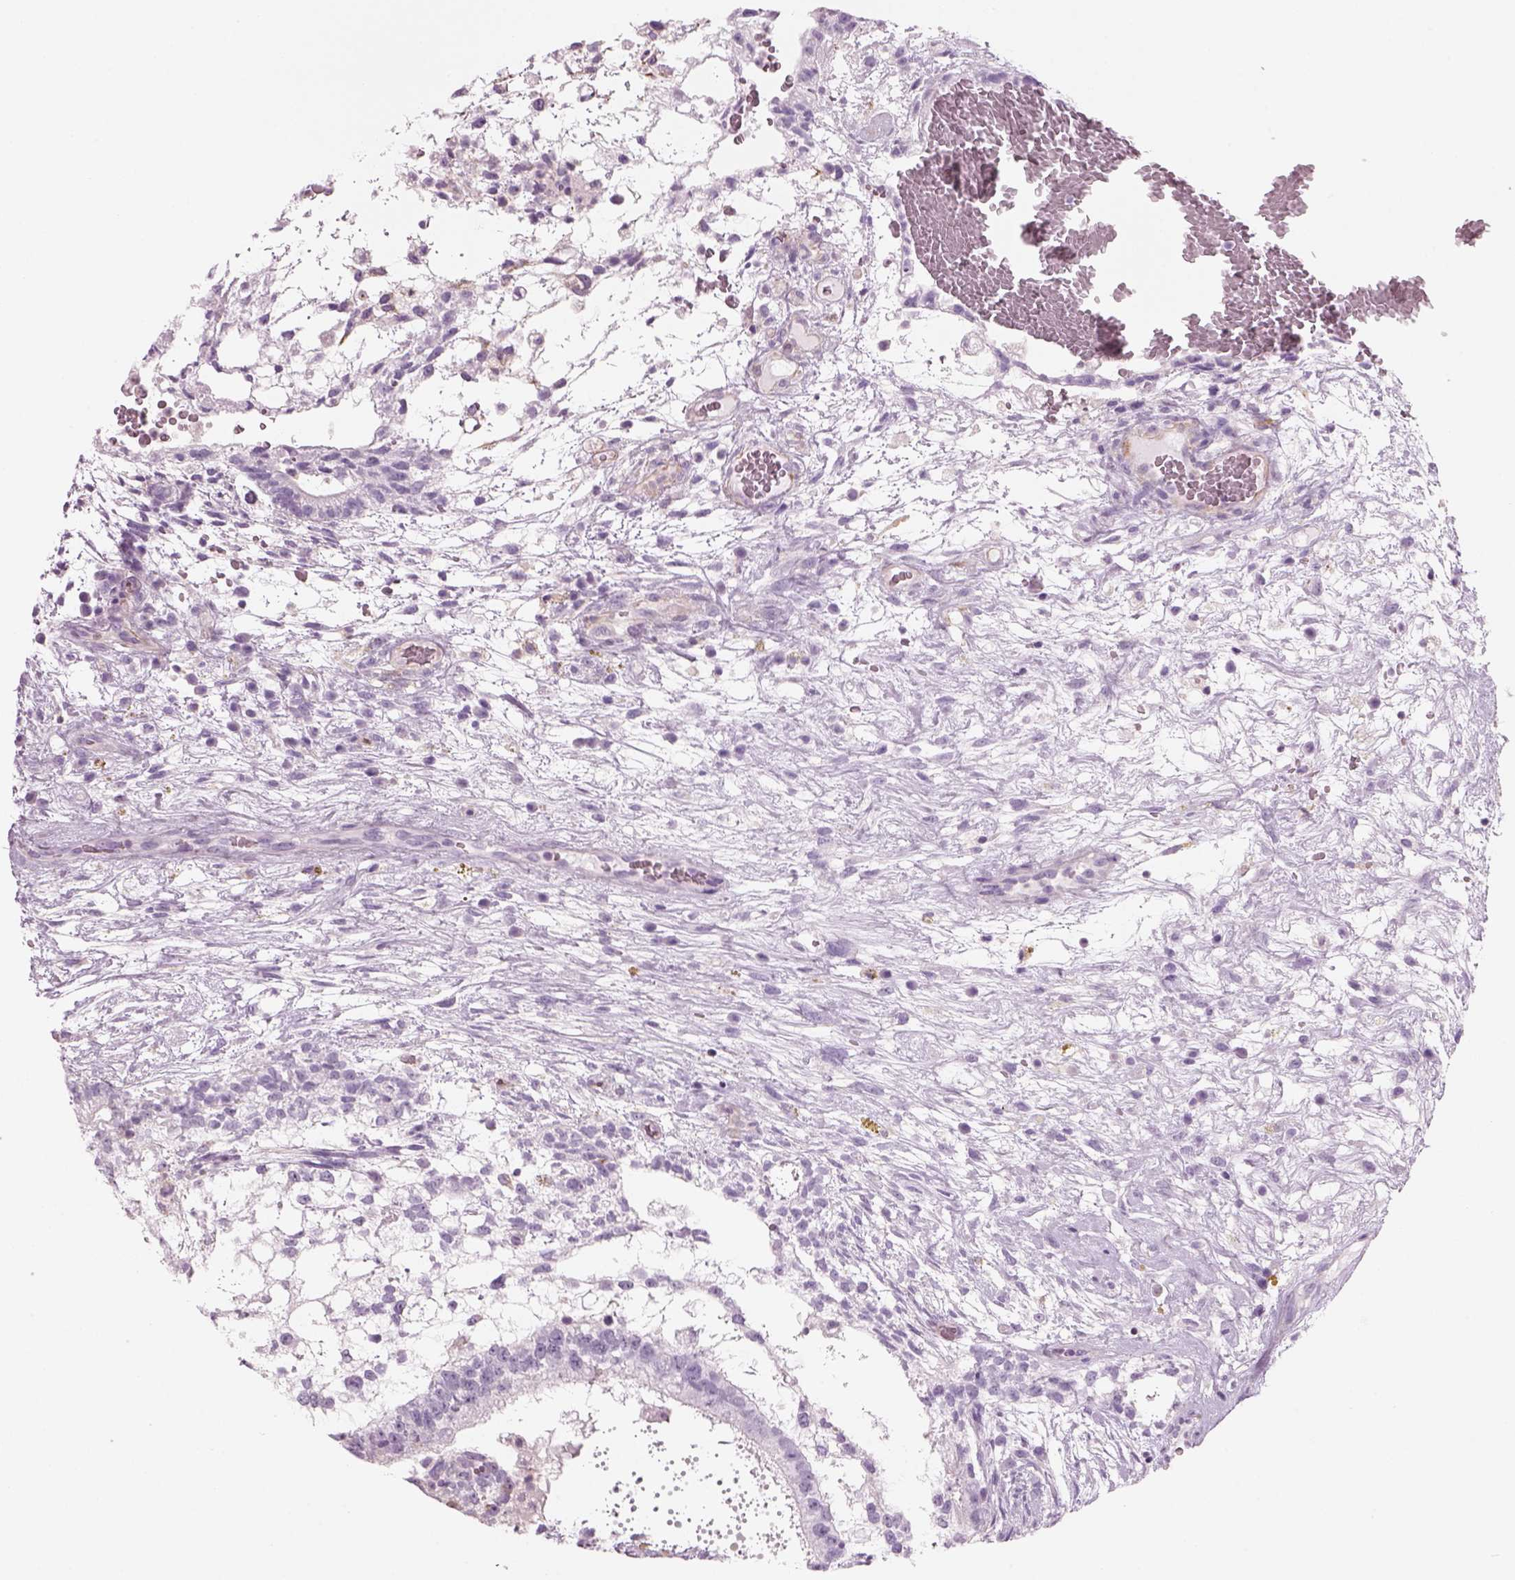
{"staining": {"intensity": "negative", "quantity": "none", "location": "none"}, "tissue": "testis cancer", "cell_type": "Tumor cells", "image_type": "cancer", "snomed": [{"axis": "morphology", "description": "Normal tissue, NOS"}, {"axis": "morphology", "description": "Carcinoma, Embryonal, NOS"}, {"axis": "topography", "description": "Testis"}], "caption": "DAB immunohistochemical staining of human testis cancer (embryonal carcinoma) shows no significant positivity in tumor cells.", "gene": "SLC1A7", "patient": {"sex": "male", "age": 32}}